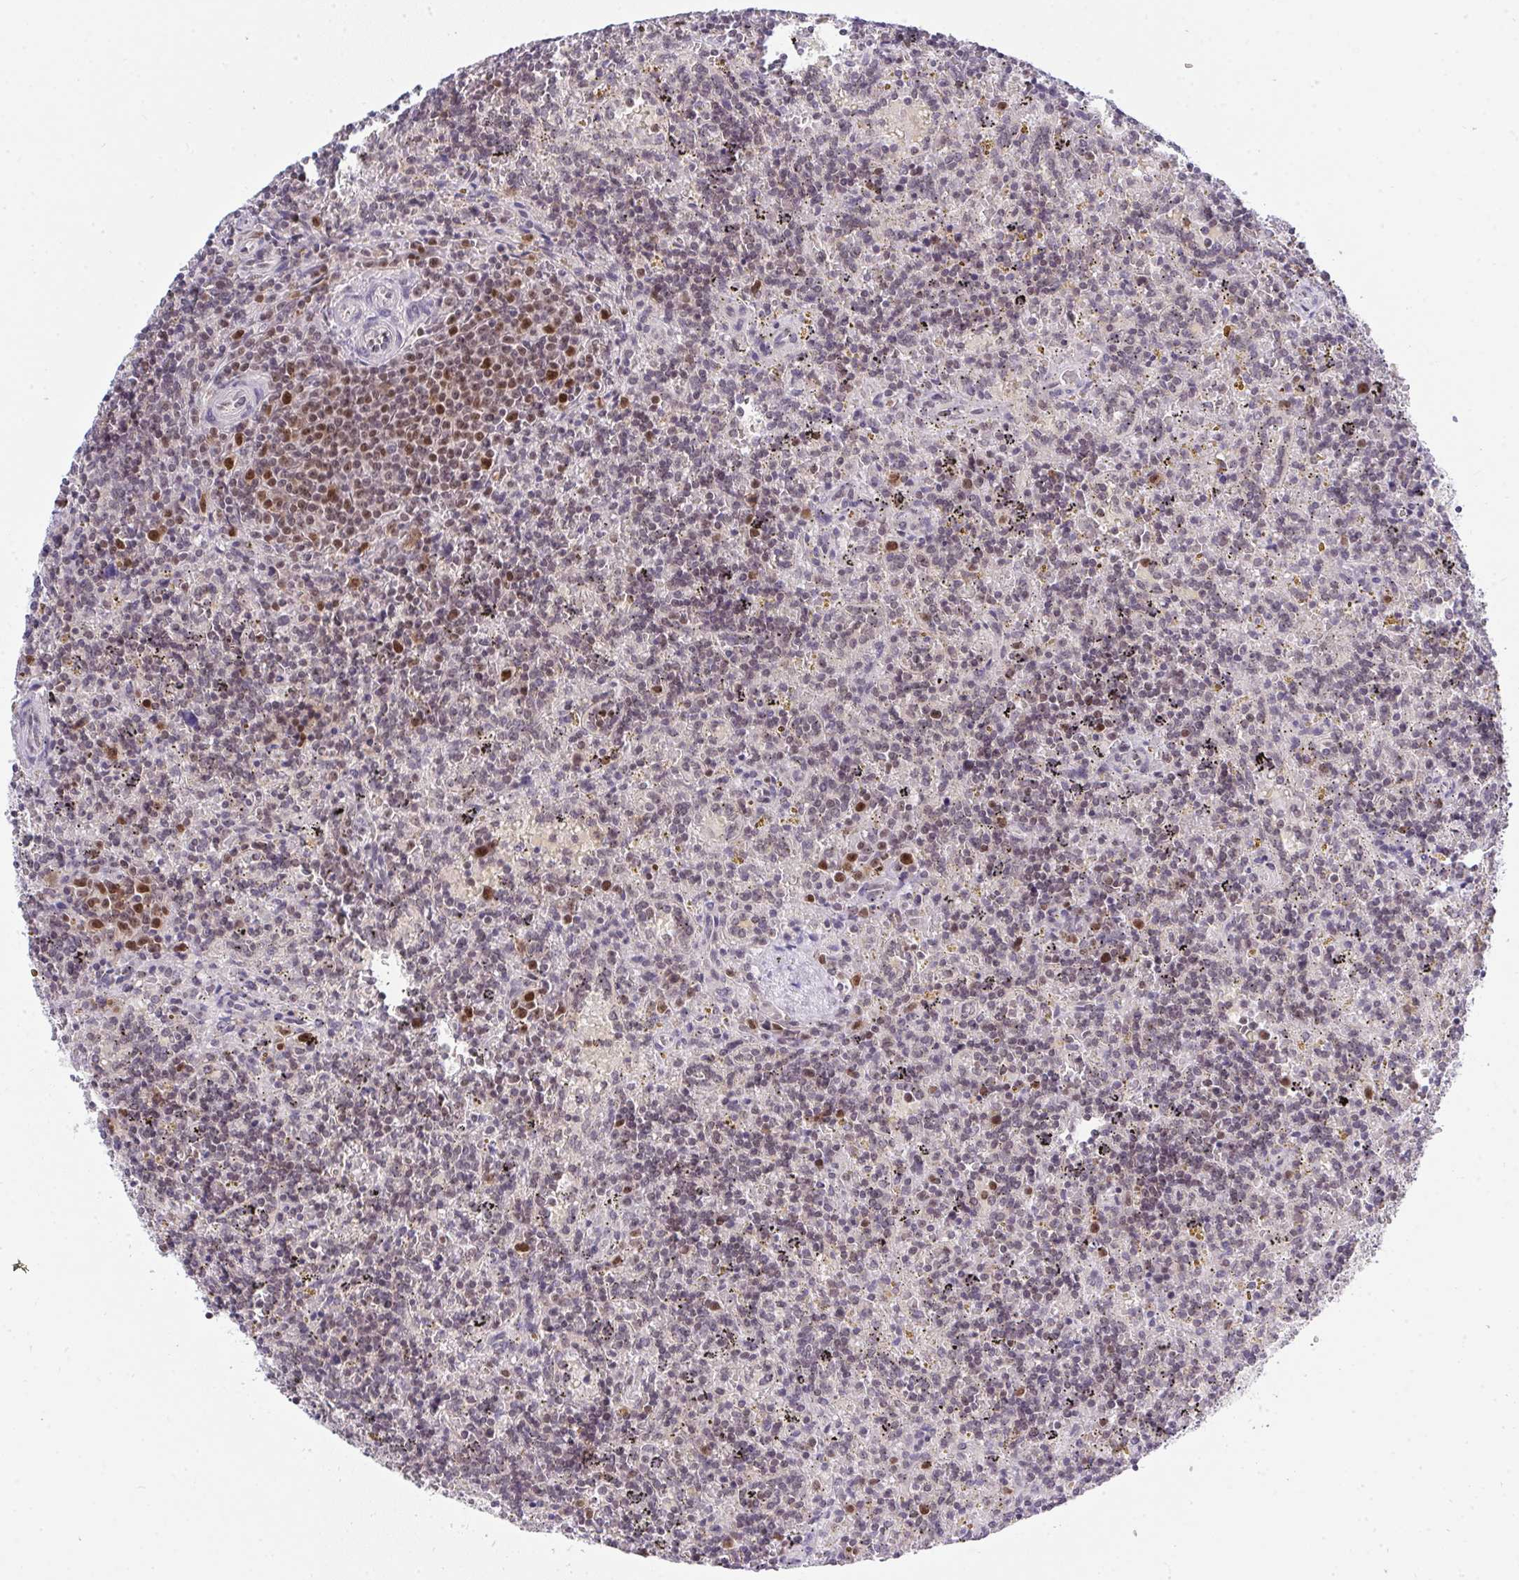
{"staining": {"intensity": "negative", "quantity": "none", "location": "none"}, "tissue": "lymphoma", "cell_type": "Tumor cells", "image_type": "cancer", "snomed": [{"axis": "morphology", "description": "Malignant lymphoma, non-Hodgkin's type, Low grade"}, {"axis": "topography", "description": "Spleen"}], "caption": "Immunohistochemistry (IHC) photomicrograph of neoplastic tissue: malignant lymphoma, non-Hodgkin's type (low-grade) stained with DAB (3,3'-diaminobenzidine) shows no significant protein staining in tumor cells.", "gene": "RFC4", "patient": {"sex": "male", "age": 67}}